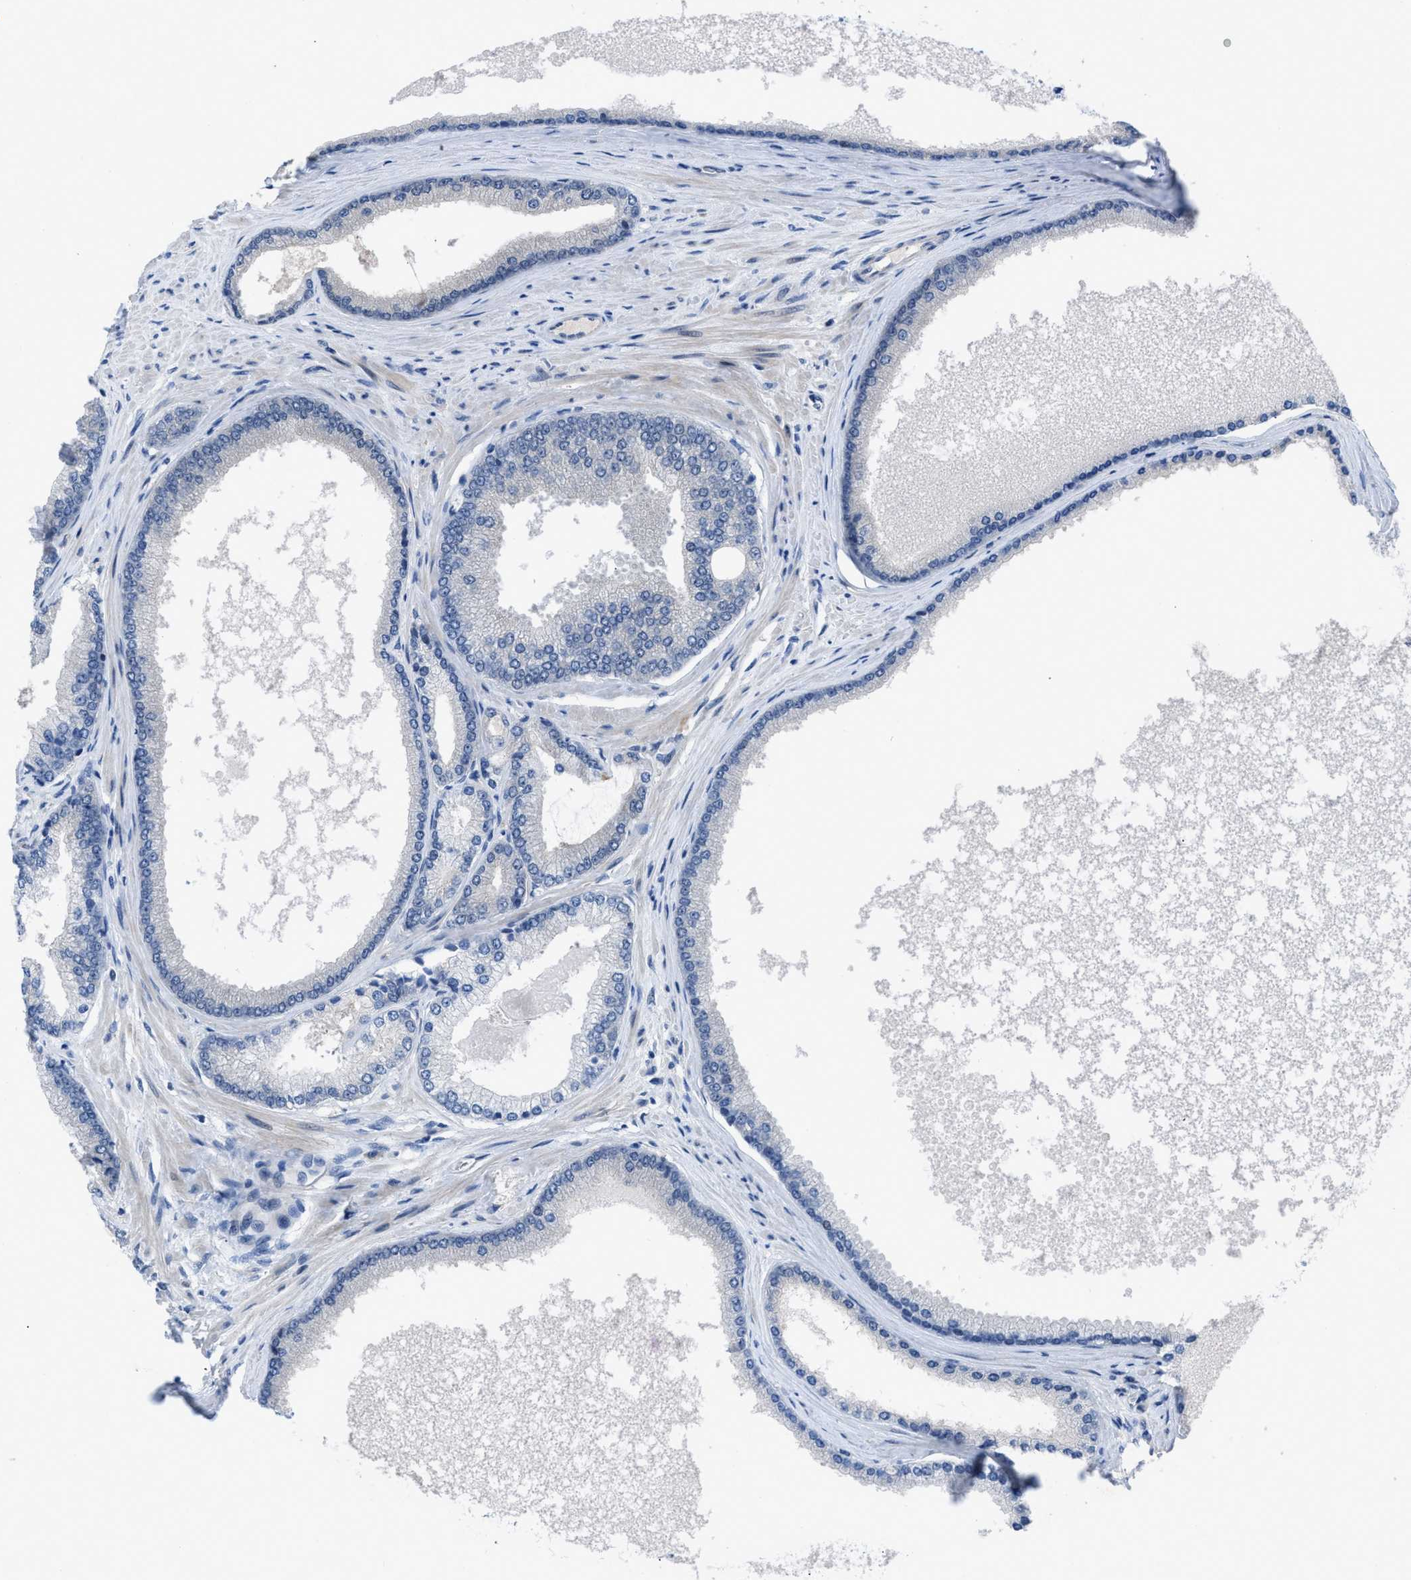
{"staining": {"intensity": "negative", "quantity": "none", "location": "none"}, "tissue": "prostate cancer", "cell_type": "Tumor cells", "image_type": "cancer", "snomed": [{"axis": "morphology", "description": "Adenocarcinoma, High grade"}, {"axis": "topography", "description": "Prostate"}], "caption": "Immunohistochemical staining of prostate cancer (adenocarcinoma (high-grade)) displays no significant positivity in tumor cells.", "gene": "IL17RE", "patient": {"sex": "male", "age": 61}}